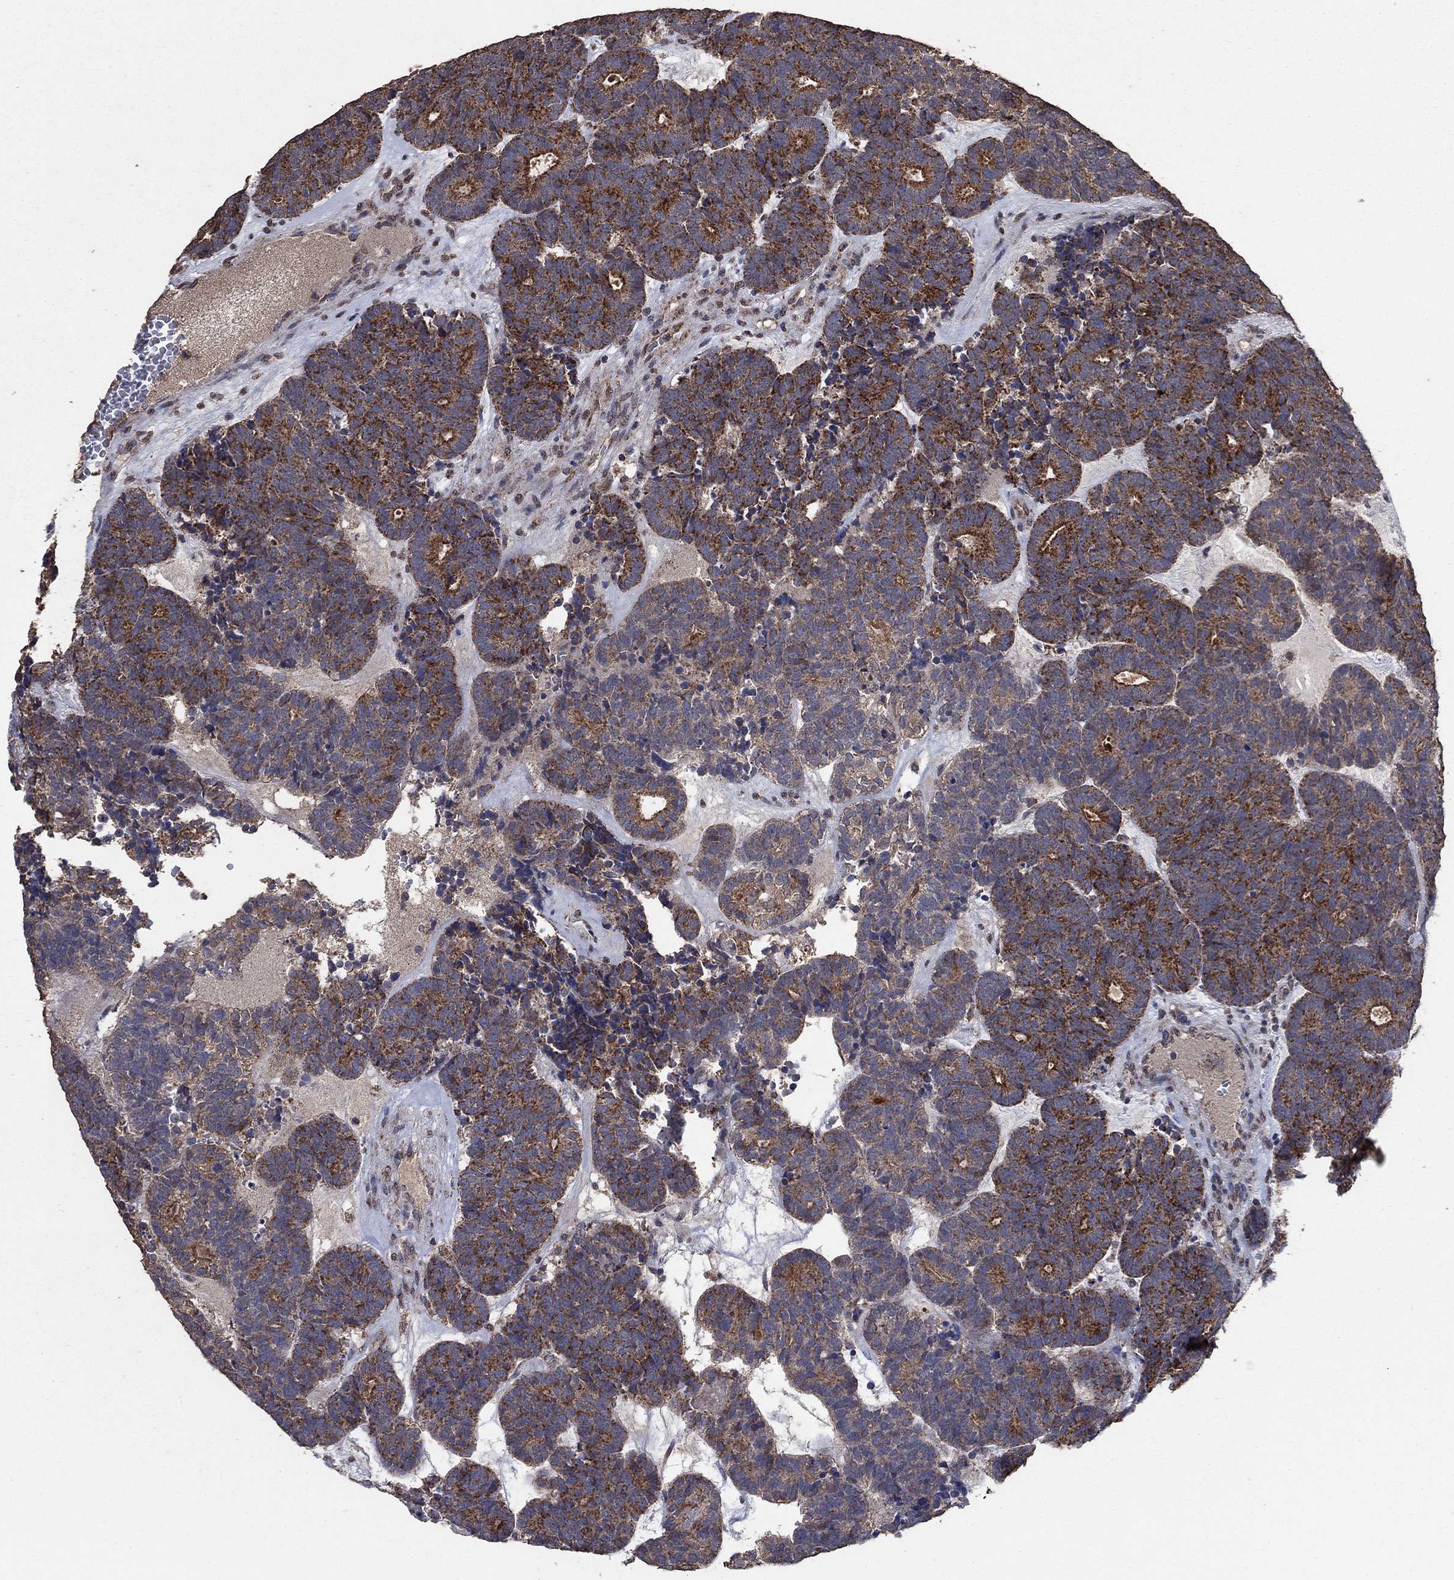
{"staining": {"intensity": "strong", "quantity": "25%-75%", "location": "cytoplasmic/membranous"}, "tissue": "head and neck cancer", "cell_type": "Tumor cells", "image_type": "cancer", "snomed": [{"axis": "morphology", "description": "Adenocarcinoma, NOS"}, {"axis": "topography", "description": "Head-Neck"}], "caption": "Immunohistochemical staining of human head and neck cancer (adenocarcinoma) demonstrates strong cytoplasmic/membranous protein positivity in about 25%-75% of tumor cells. (brown staining indicates protein expression, while blue staining denotes nuclei).", "gene": "MRPS24", "patient": {"sex": "female", "age": 81}}